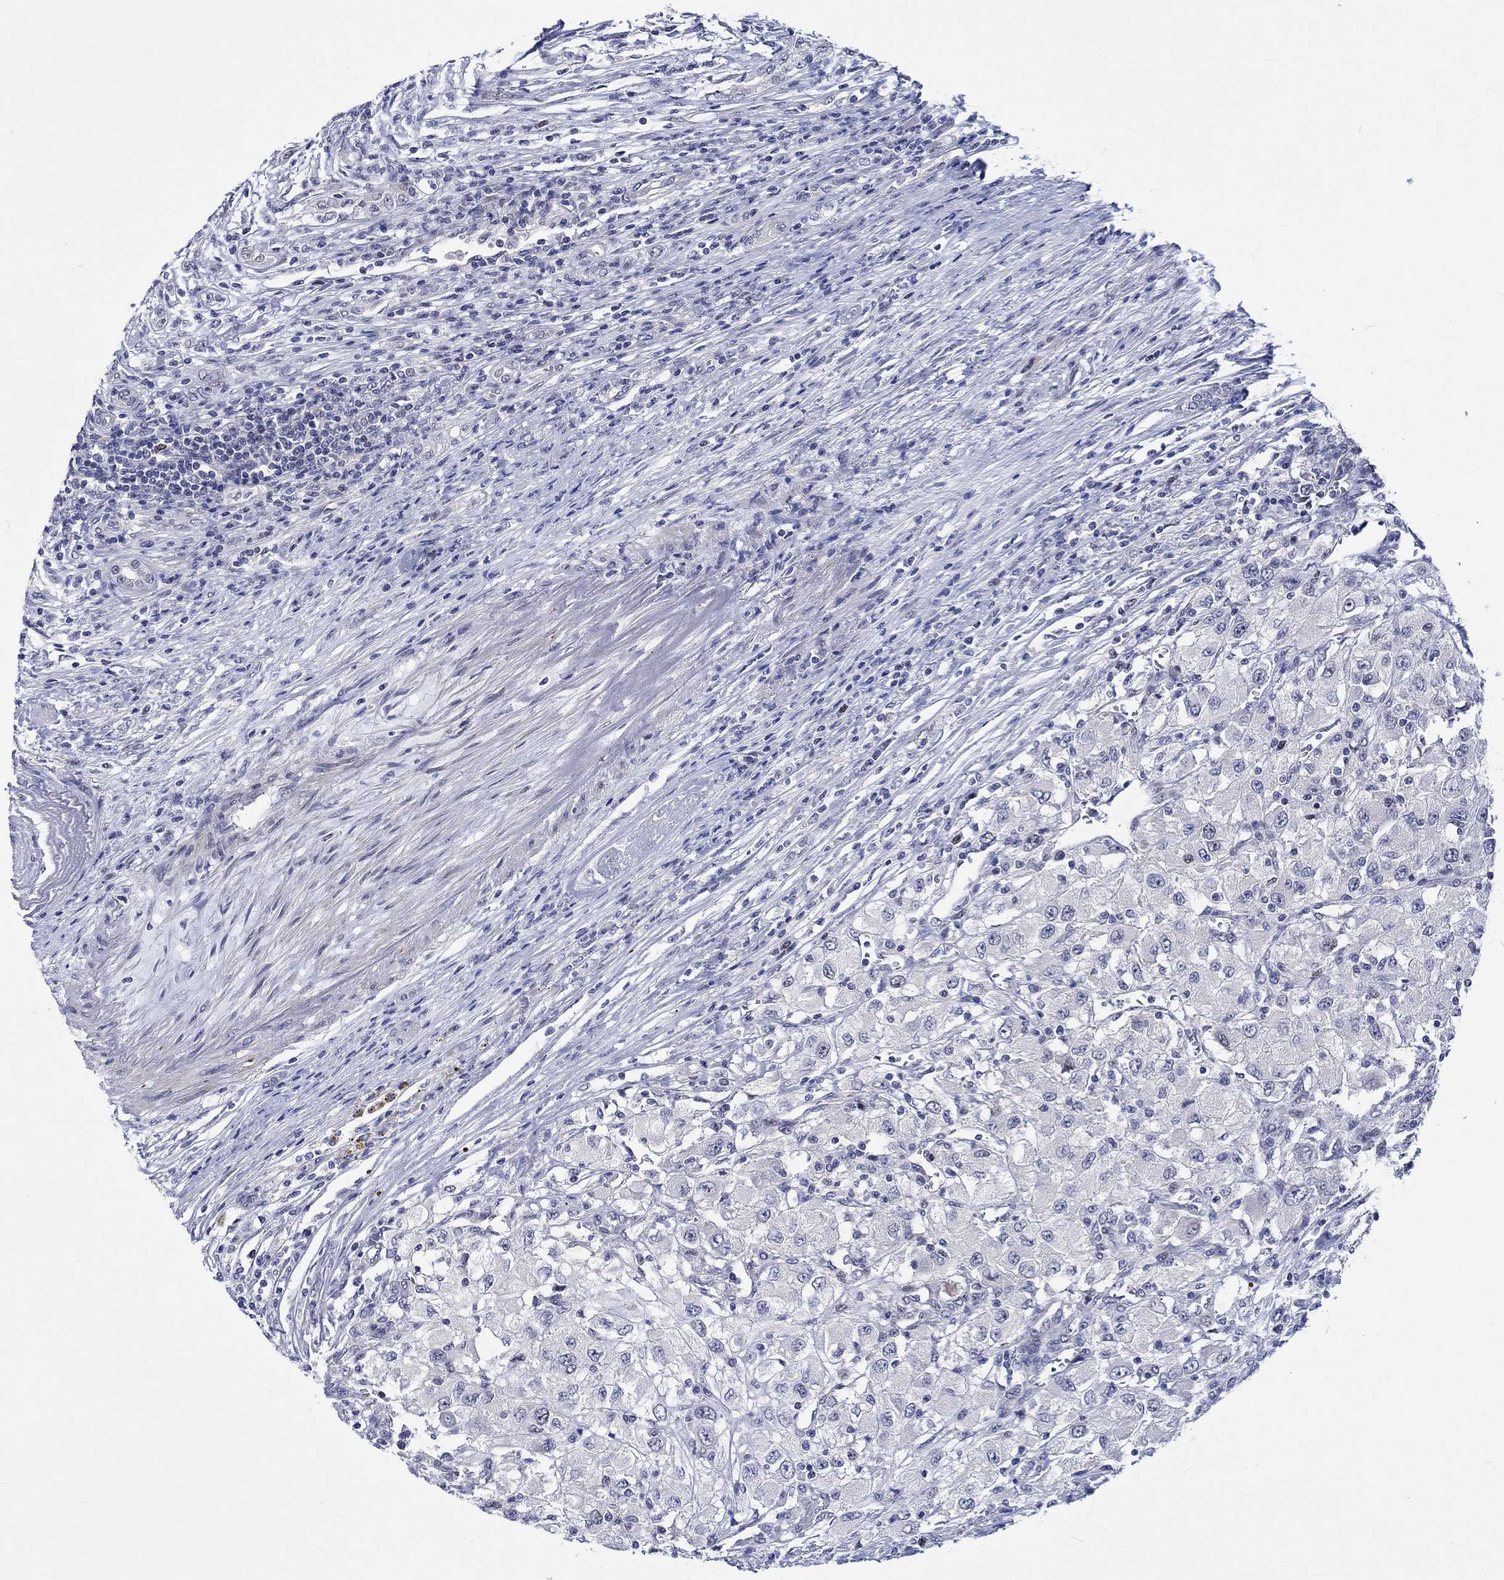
{"staining": {"intensity": "weak", "quantity": "<25%", "location": "nuclear"}, "tissue": "renal cancer", "cell_type": "Tumor cells", "image_type": "cancer", "snomed": [{"axis": "morphology", "description": "Adenocarcinoma, NOS"}, {"axis": "topography", "description": "Kidney"}], "caption": "Renal adenocarcinoma was stained to show a protein in brown. There is no significant positivity in tumor cells.", "gene": "E2F8", "patient": {"sex": "female", "age": 67}}